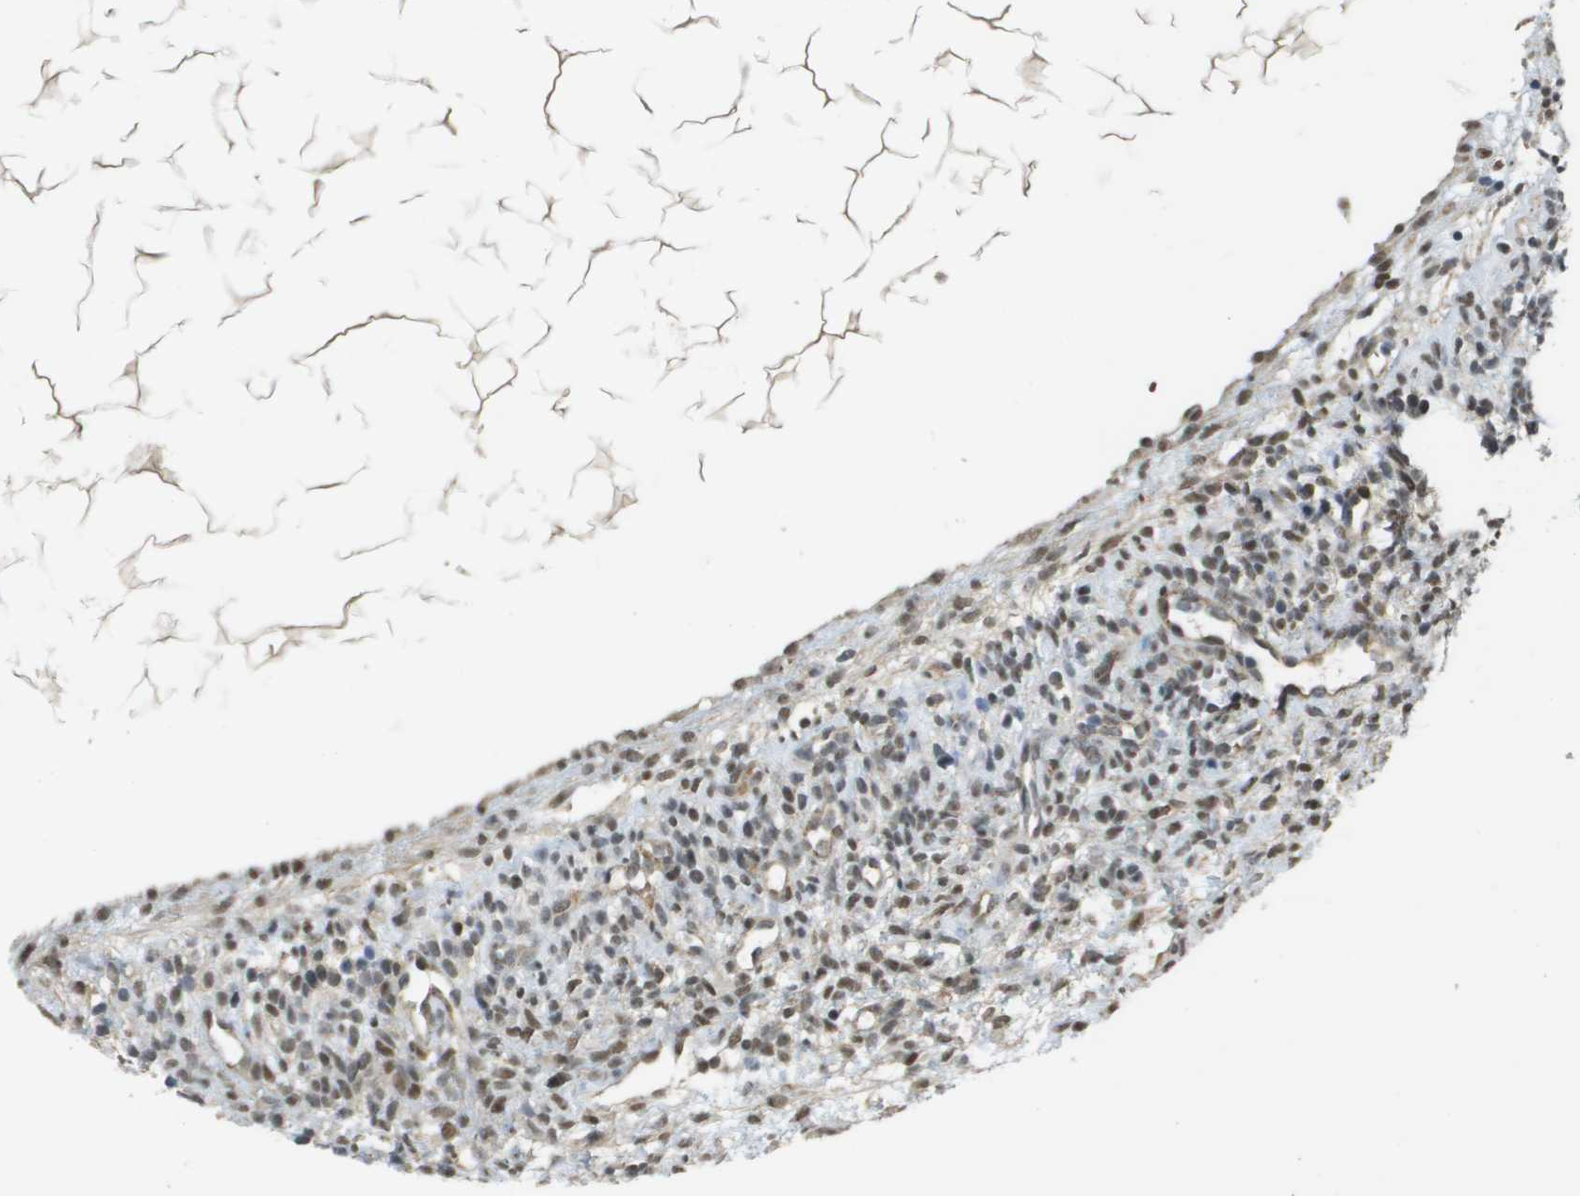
{"staining": {"intensity": "moderate", "quantity": "<25%", "location": "nuclear"}, "tissue": "ovary", "cell_type": "Ovarian stroma cells", "image_type": "normal", "snomed": [{"axis": "morphology", "description": "Normal tissue, NOS"}, {"axis": "morphology", "description": "Cyst, NOS"}, {"axis": "topography", "description": "Ovary"}], "caption": "Protein expression analysis of normal ovary displays moderate nuclear staining in approximately <25% of ovarian stroma cells.", "gene": "ARID1B", "patient": {"sex": "female", "age": 18}}